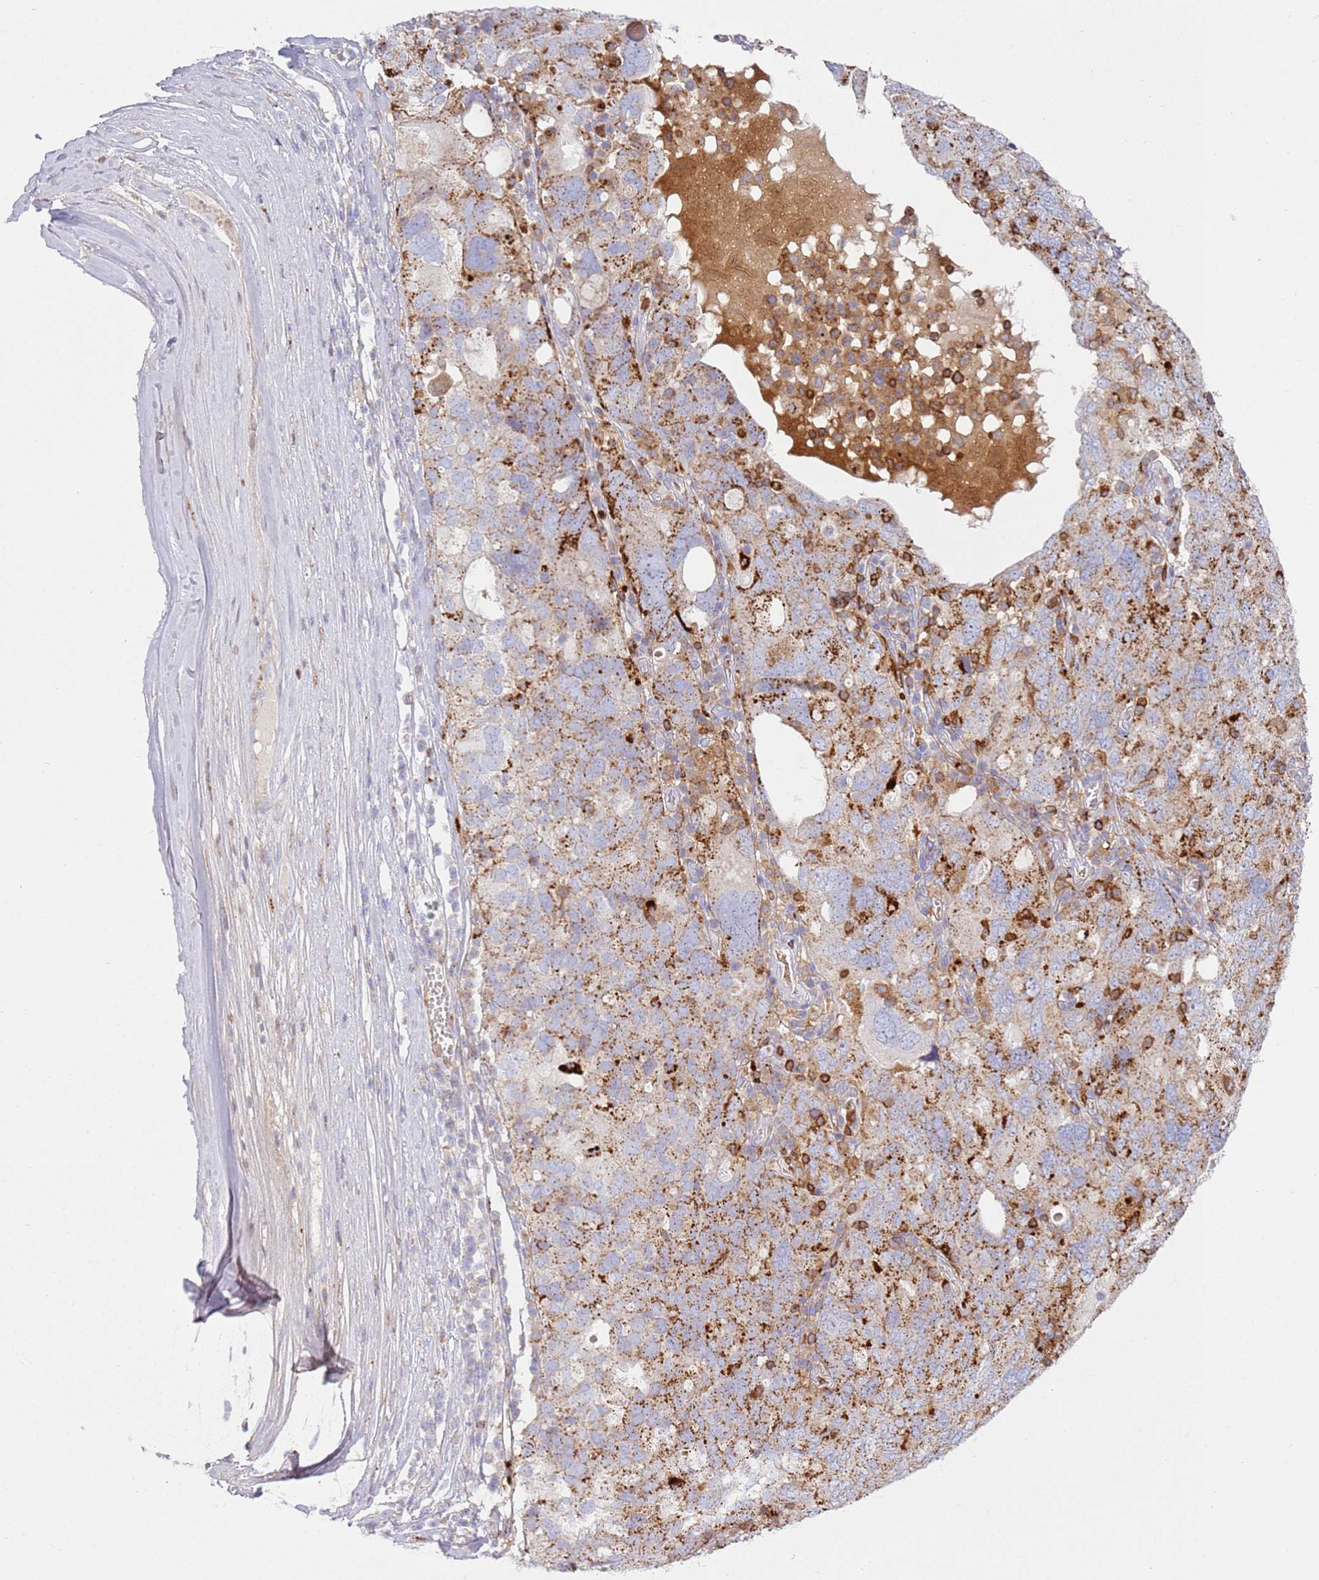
{"staining": {"intensity": "strong", "quantity": "25%-75%", "location": "cytoplasmic/membranous"}, "tissue": "ovarian cancer", "cell_type": "Tumor cells", "image_type": "cancer", "snomed": [{"axis": "morphology", "description": "Carcinoma, endometroid"}, {"axis": "topography", "description": "Ovary"}], "caption": "Protein analysis of endometroid carcinoma (ovarian) tissue exhibits strong cytoplasmic/membranous expression in approximately 25%-75% of tumor cells.", "gene": "TTPAL", "patient": {"sex": "female", "age": 62}}